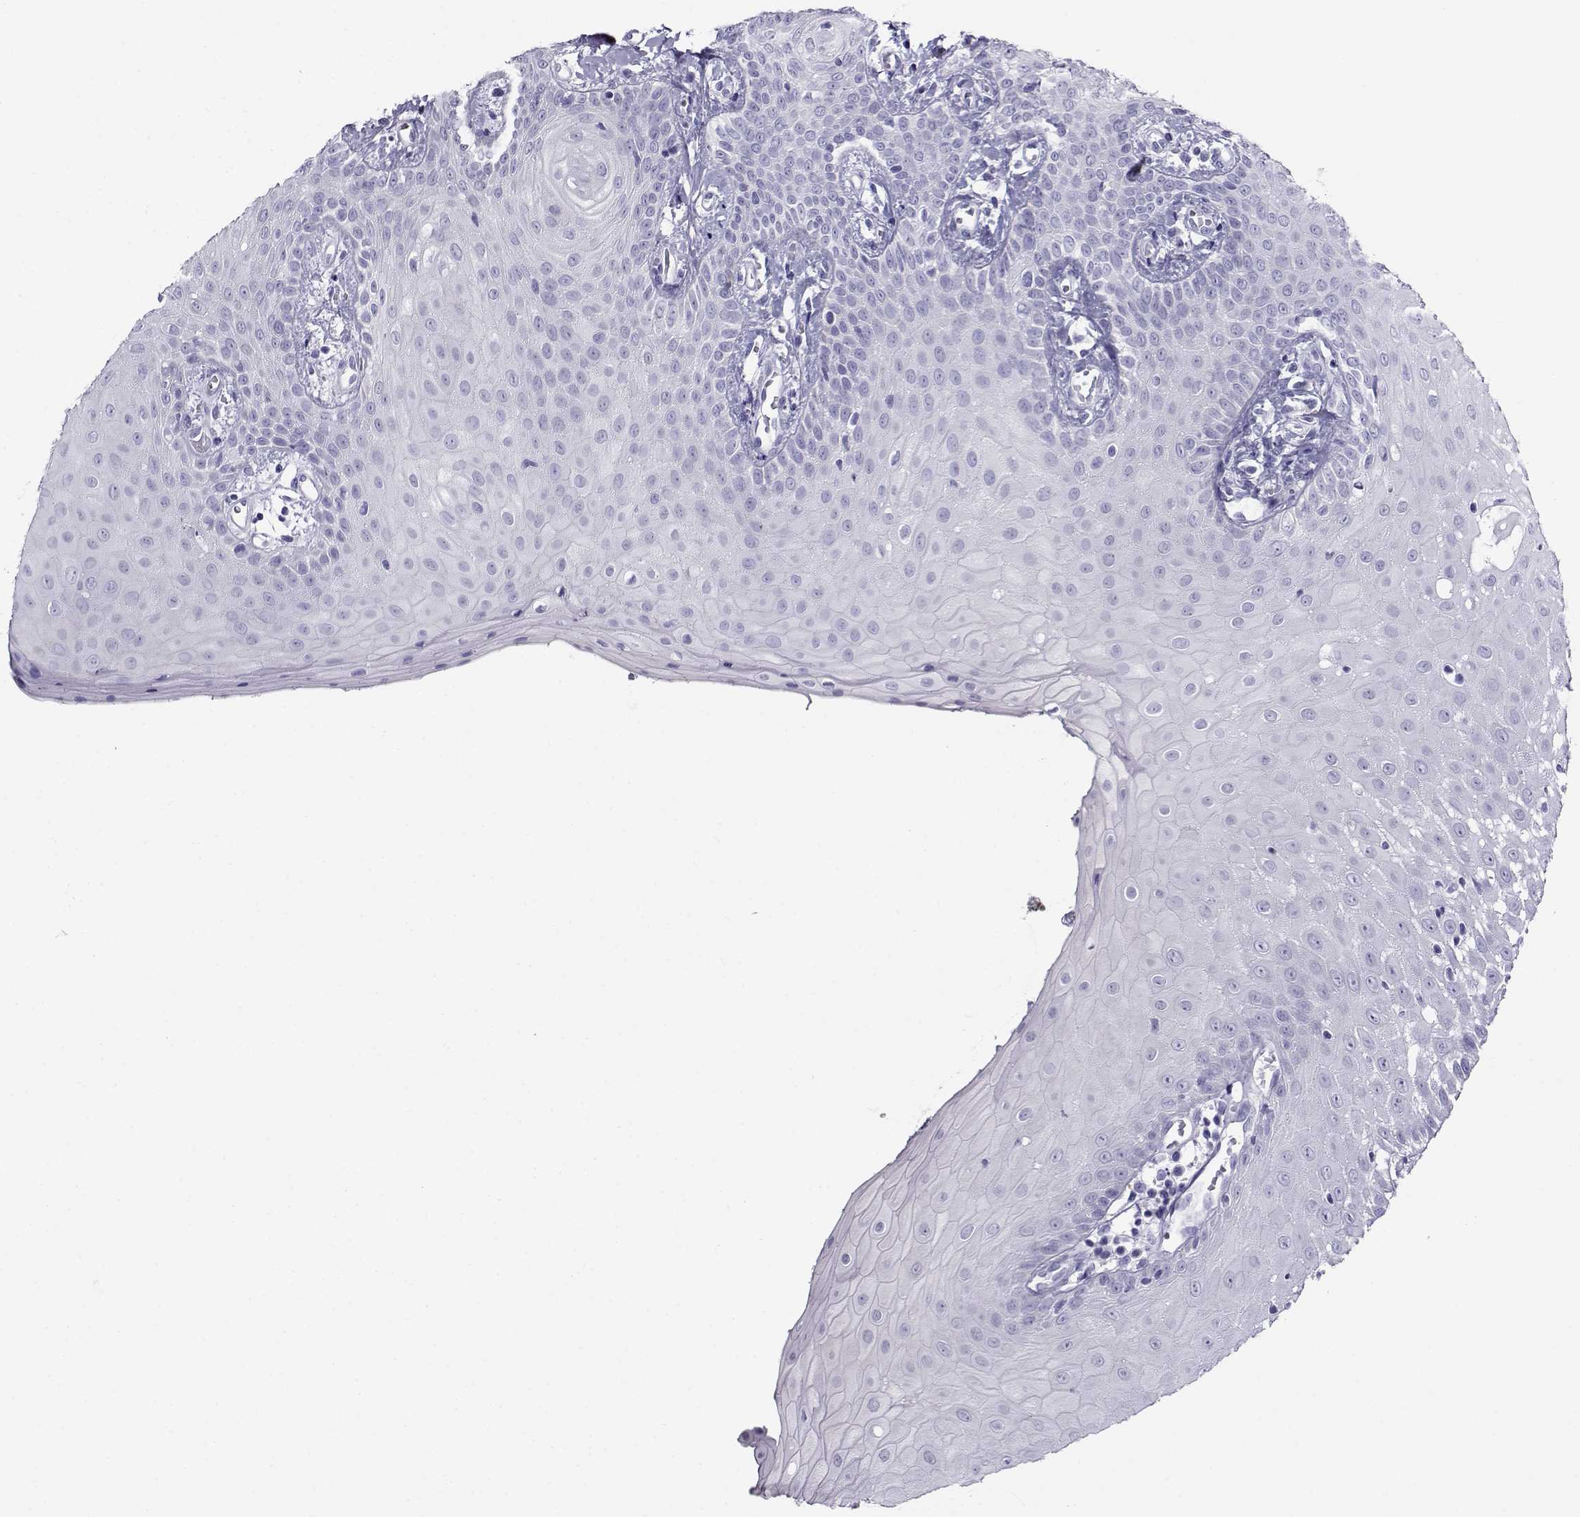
{"staining": {"intensity": "negative", "quantity": "none", "location": "none"}, "tissue": "head and neck cancer", "cell_type": "Tumor cells", "image_type": "cancer", "snomed": [{"axis": "morphology", "description": "Normal tissue, NOS"}, {"axis": "morphology", "description": "Squamous cell carcinoma, NOS"}, {"axis": "topography", "description": "Oral tissue"}, {"axis": "topography", "description": "Salivary gland"}, {"axis": "topography", "description": "Head-Neck"}], "caption": "Immunohistochemistry histopathology image of human head and neck cancer (squamous cell carcinoma) stained for a protein (brown), which shows no expression in tumor cells. (DAB immunohistochemistry (IHC), high magnification).", "gene": "CABS1", "patient": {"sex": "female", "age": 62}}